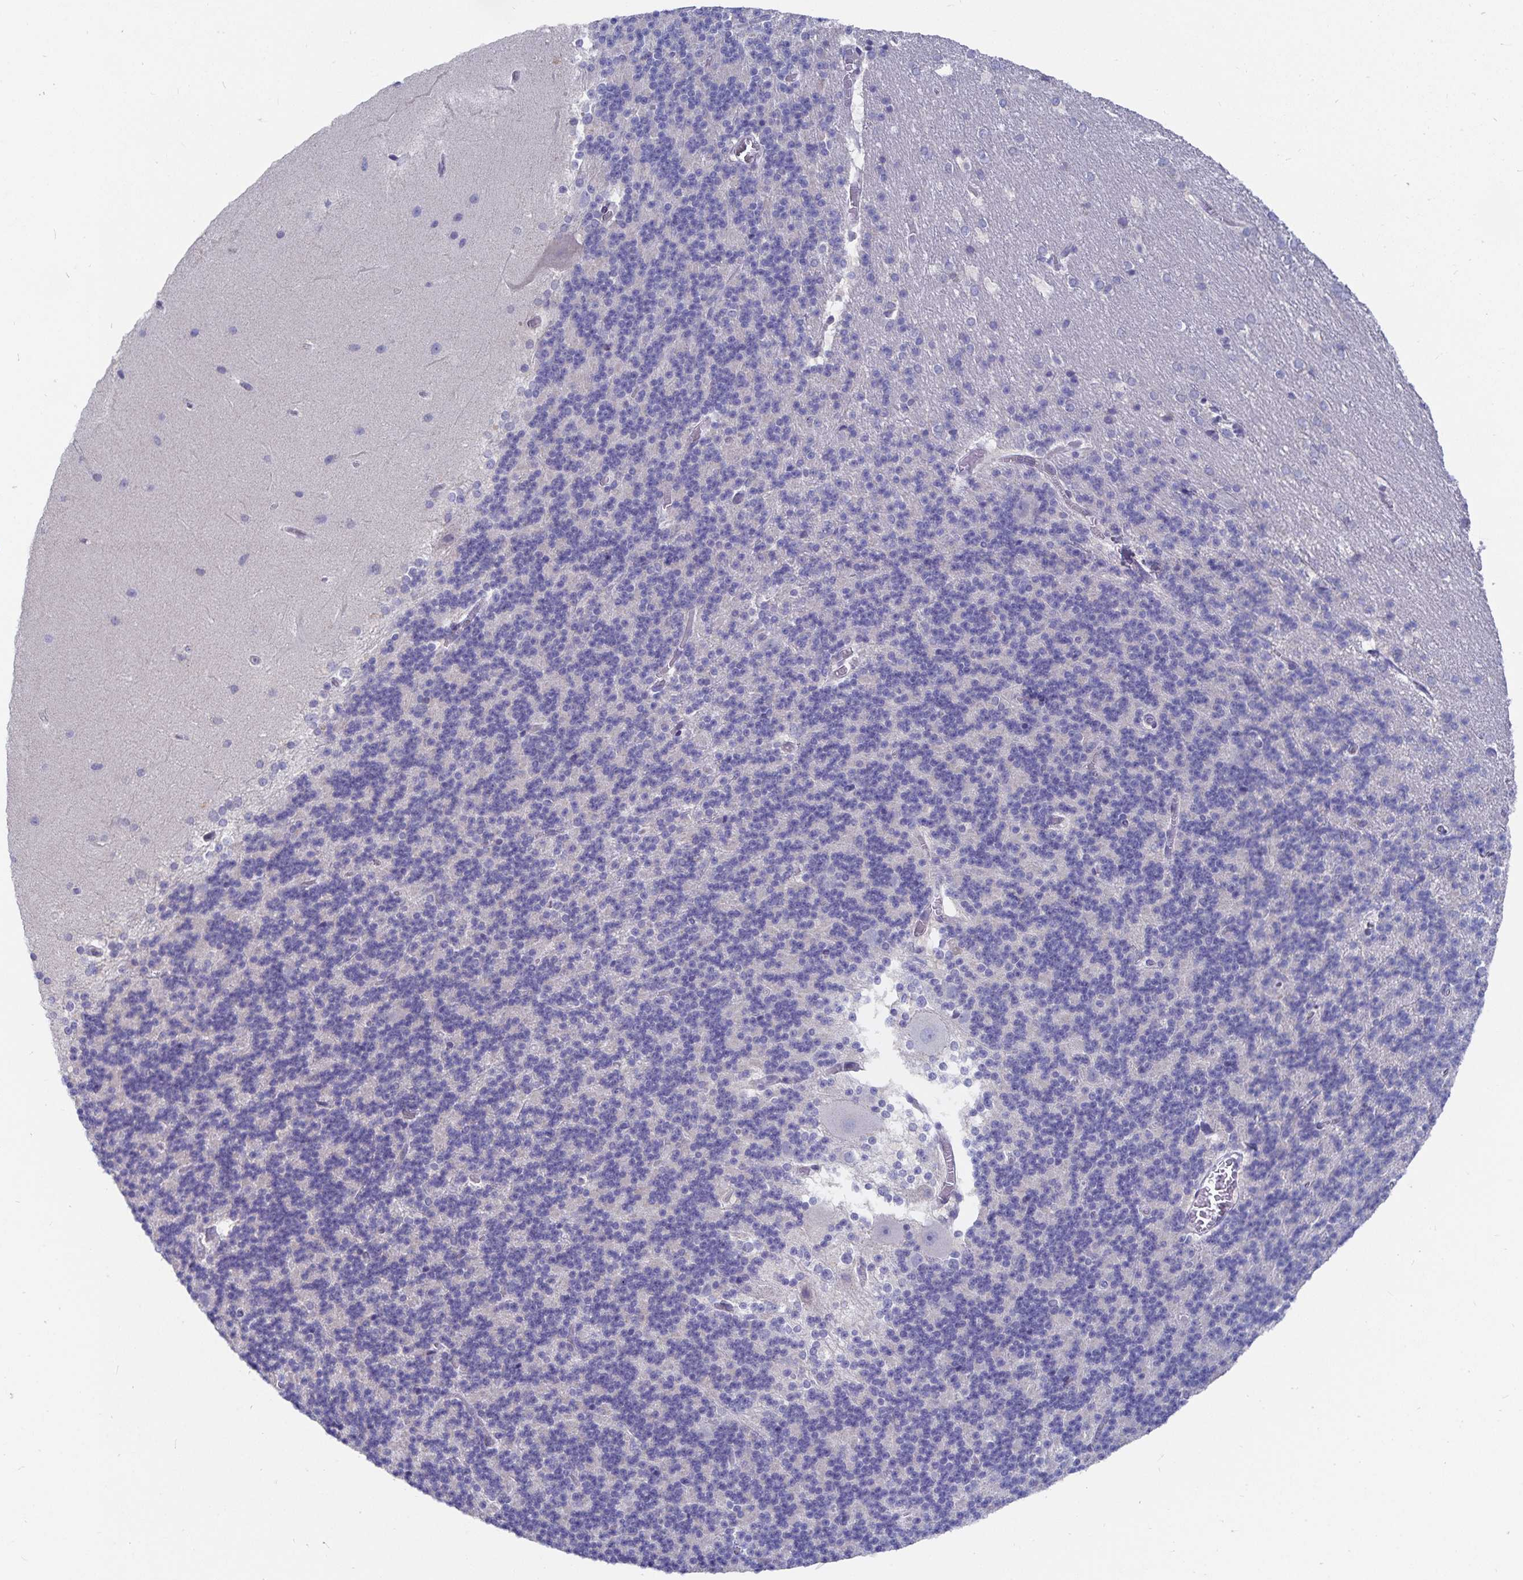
{"staining": {"intensity": "negative", "quantity": "none", "location": "none"}, "tissue": "cerebellum", "cell_type": "Cells in granular layer", "image_type": "normal", "snomed": [{"axis": "morphology", "description": "Normal tissue, NOS"}, {"axis": "topography", "description": "Cerebellum"}], "caption": "DAB (3,3'-diaminobenzidine) immunohistochemical staining of benign human cerebellum exhibits no significant expression in cells in granular layer.", "gene": "ZIK1", "patient": {"sex": "female", "age": 19}}